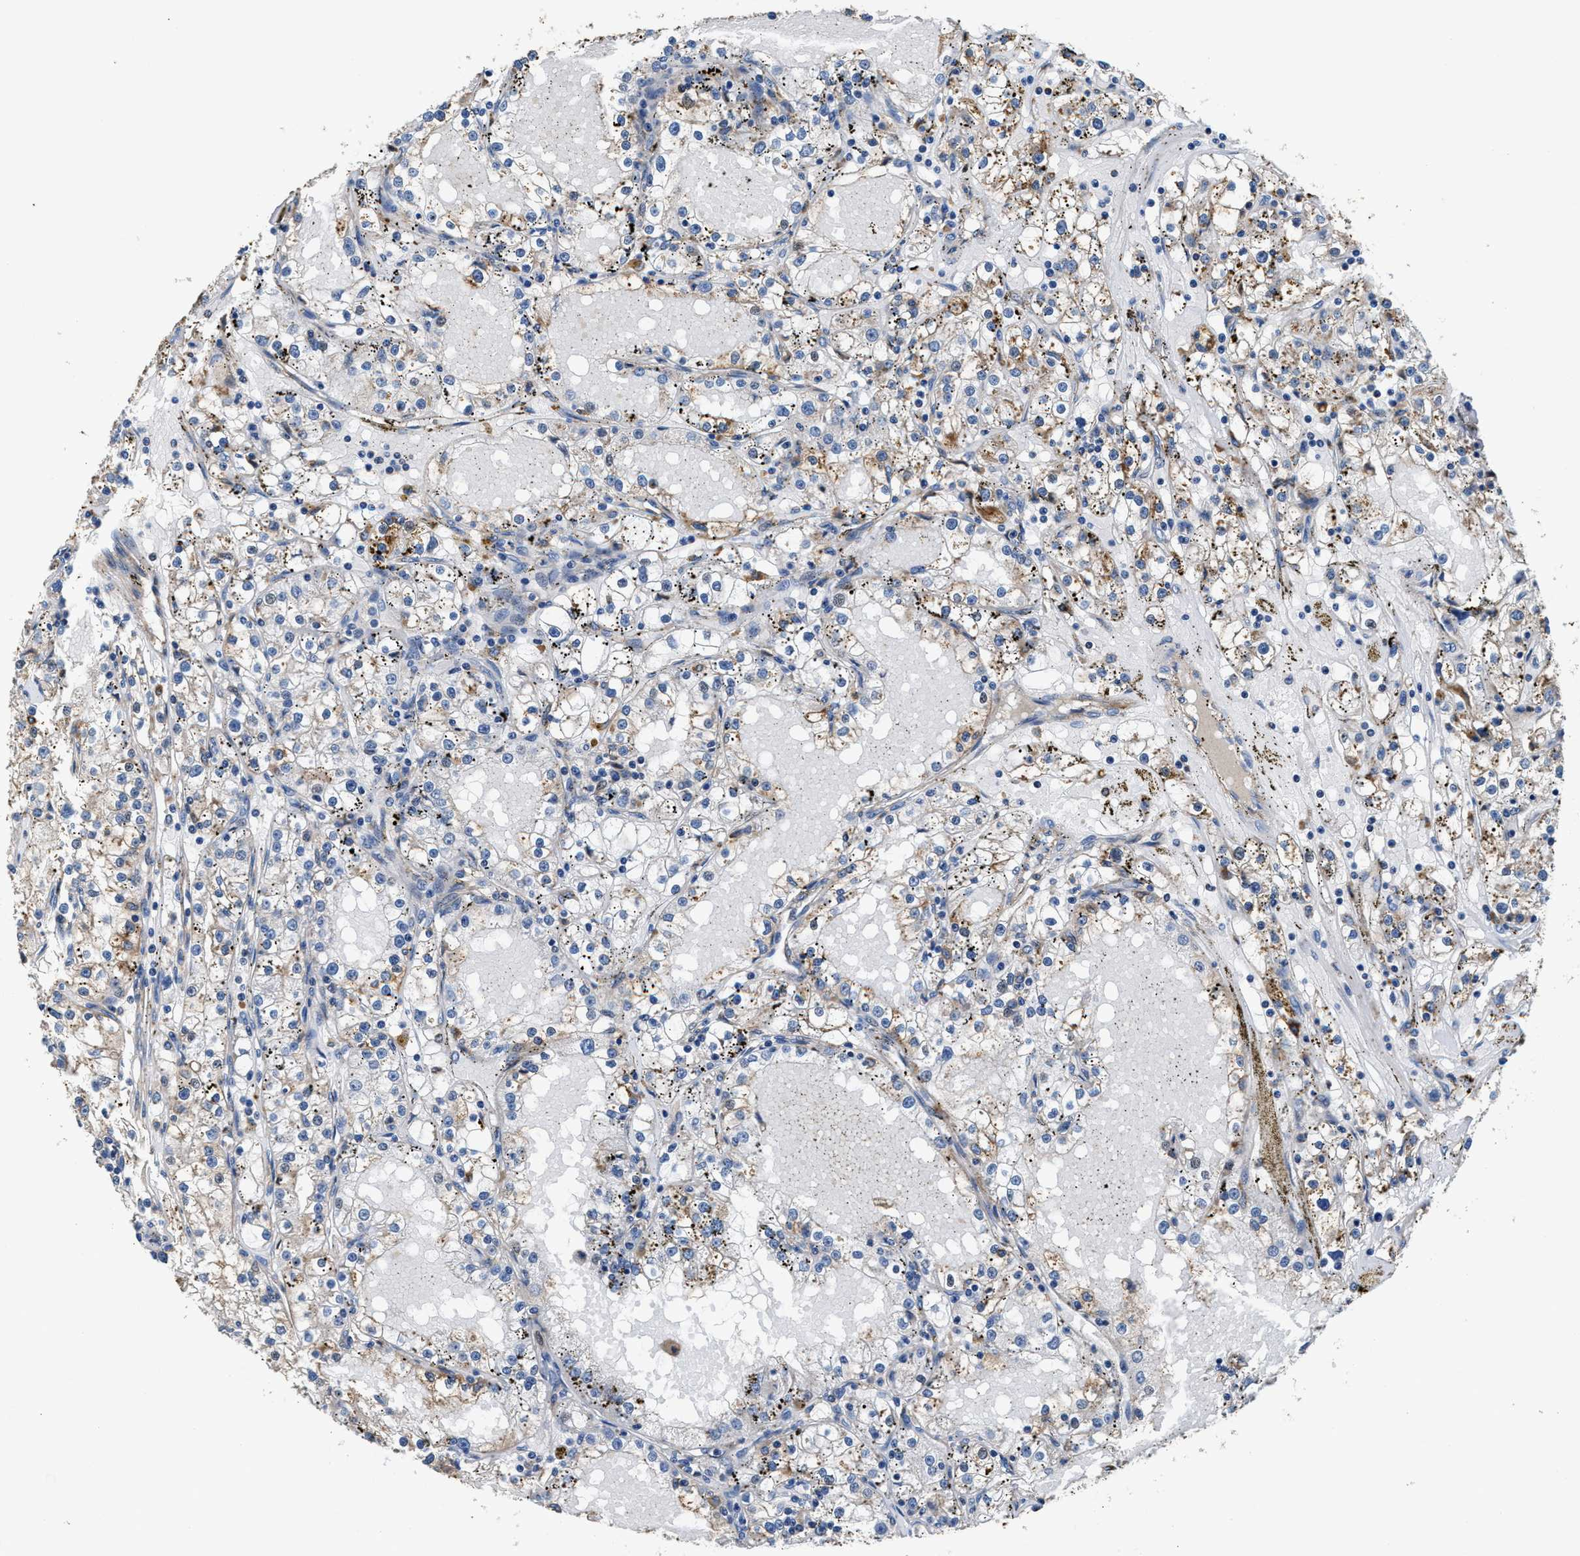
{"staining": {"intensity": "moderate", "quantity": "25%-75%", "location": "cytoplasmic/membranous"}, "tissue": "renal cancer", "cell_type": "Tumor cells", "image_type": "cancer", "snomed": [{"axis": "morphology", "description": "Adenocarcinoma, NOS"}, {"axis": "topography", "description": "Kidney"}], "caption": "Renal cancer was stained to show a protein in brown. There is medium levels of moderate cytoplasmic/membranous positivity in approximately 25%-75% of tumor cells.", "gene": "PPP1R9B", "patient": {"sex": "male", "age": 56}}